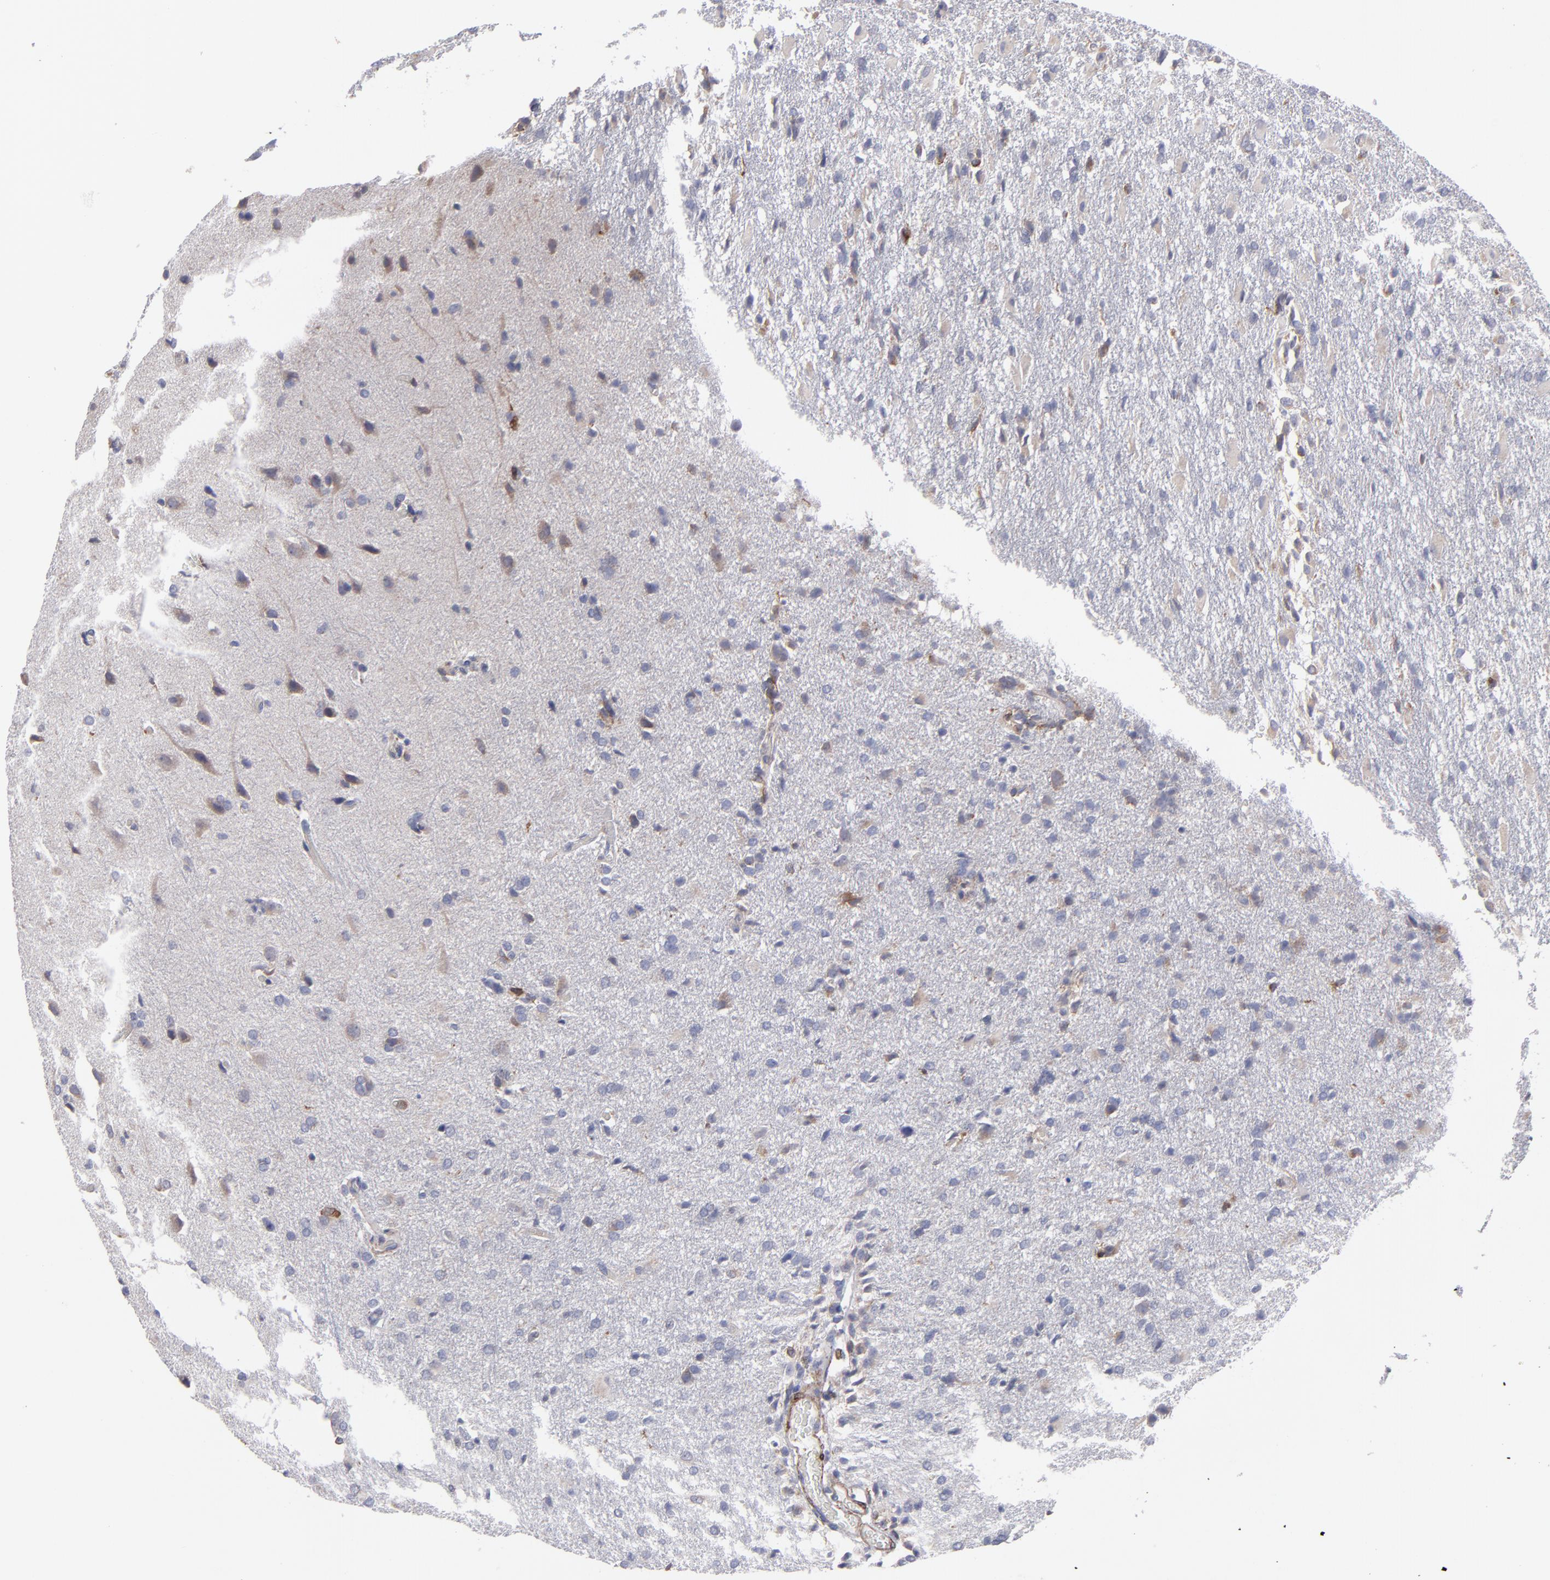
{"staining": {"intensity": "weak", "quantity": "<25%", "location": "cytoplasmic/membranous"}, "tissue": "glioma", "cell_type": "Tumor cells", "image_type": "cancer", "snomed": [{"axis": "morphology", "description": "Glioma, malignant, High grade"}, {"axis": "topography", "description": "Brain"}], "caption": "Micrograph shows no significant protein positivity in tumor cells of glioma.", "gene": "SLMAP", "patient": {"sex": "male", "age": 68}}